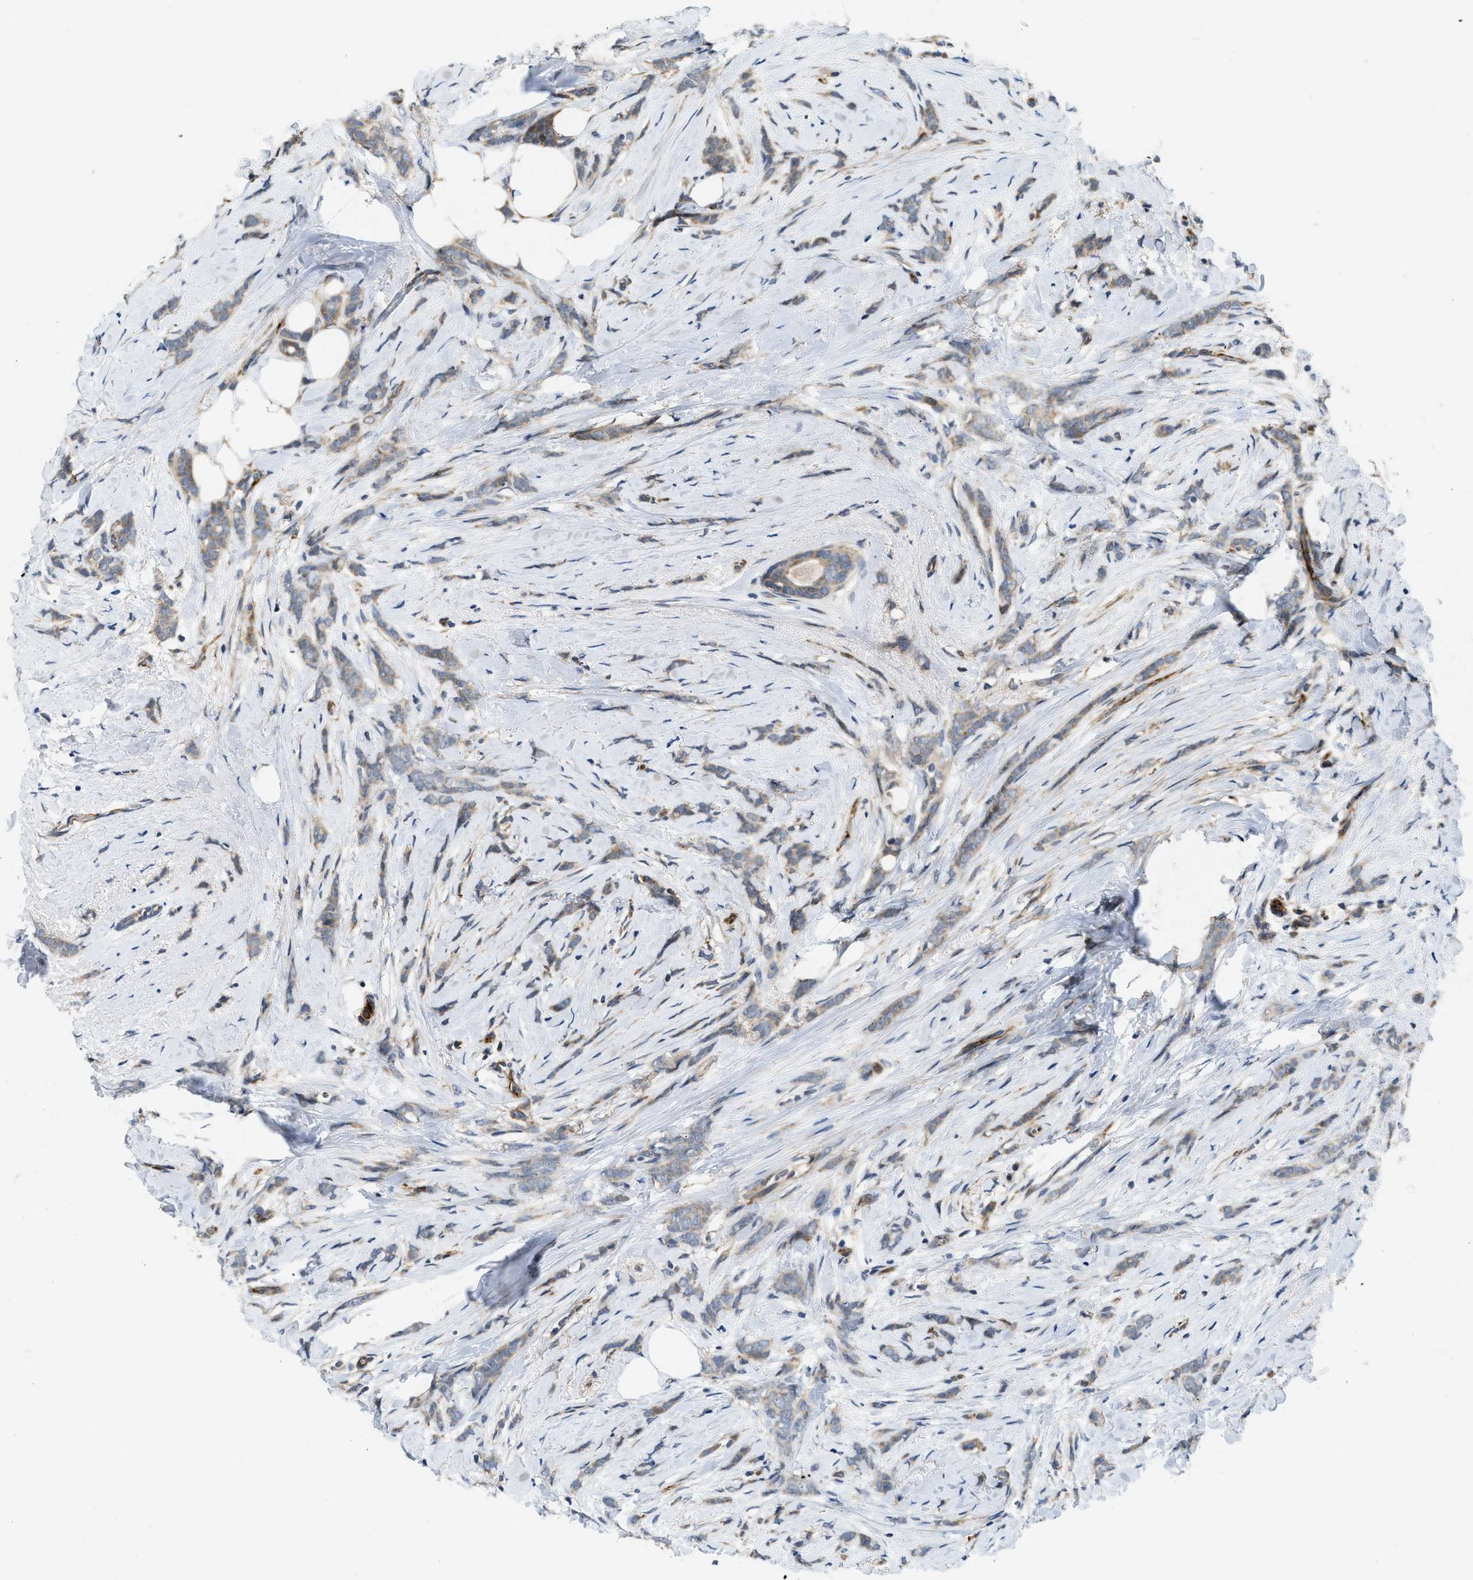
{"staining": {"intensity": "moderate", "quantity": ">75%", "location": "cytoplasmic/membranous"}, "tissue": "breast cancer", "cell_type": "Tumor cells", "image_type": "cancer", "snomed": [{"axis": "morphology", "description": "Lobular carcinoma, in situ"}, {"axis": "morphology", "description": "Lobular carcinoma"}, {"axis": "topography", "description": "Breast"}], "caption": "An immunohistochemistry (IHC) histopathology image of neoplastic tissue is shown. Protein staining in brown highlights moderate cytoplasmic/membranous positivity in breast cancer (lobular carcinoma) within tumor cells.", "gene": "ZNF599", "patient": {"sex": "female", "age": 41}}